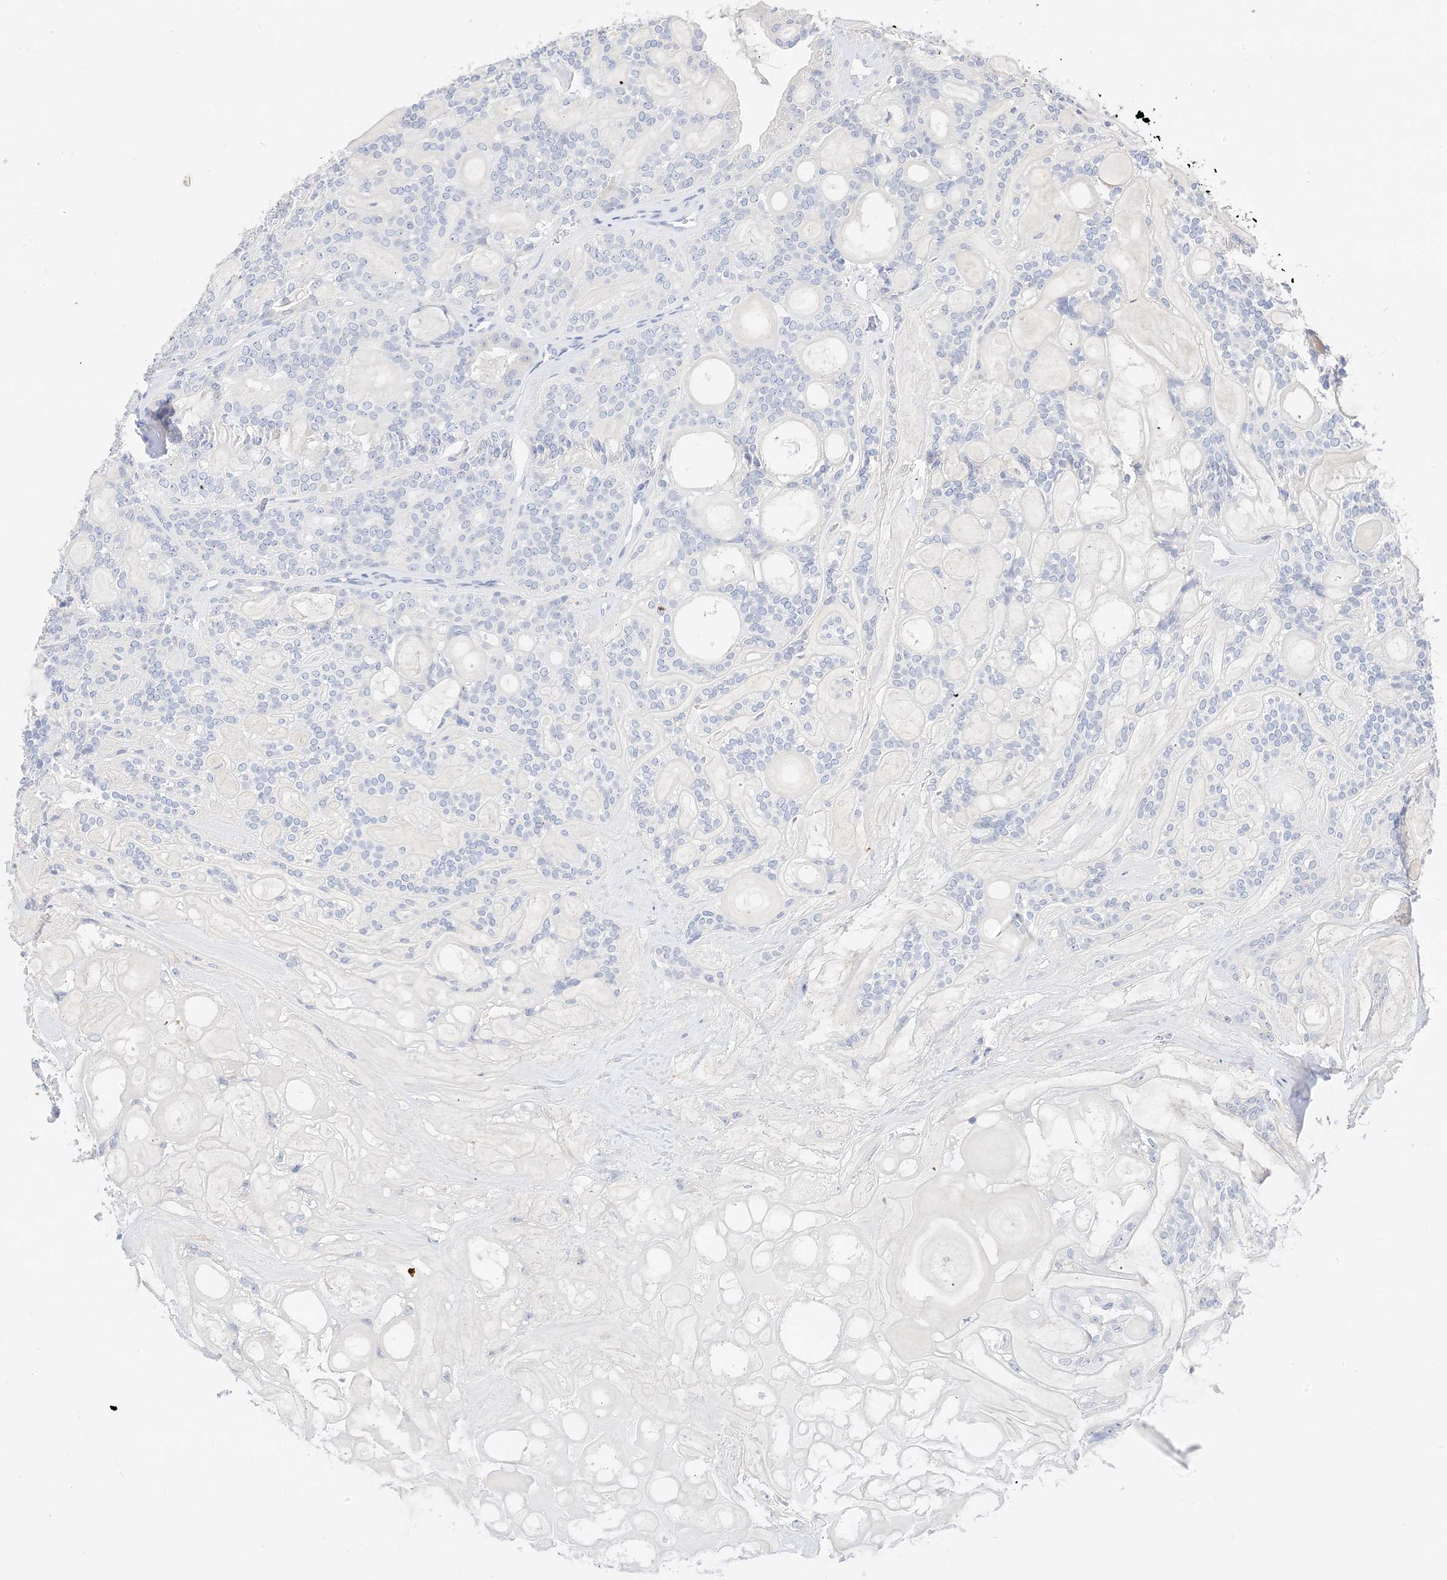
{"staining": {"intensity": "negative", "quantity": "none", "location": "none"}, "tissue": "head and neck cancer", "cell_type": "Tumor cells", "image_type": "cancer", "snomed": [{"axis": "morphology", "description": "Adenocarcinoma, NOS"}, {"axis": "topography", "description": "Head-Neck"}], "caption": "The histopathology image shows no staining of tumor cells in head and neck adenocarcinoma.", "gene": "MUC17", "patient": {"sex": "male", "age": 66}}